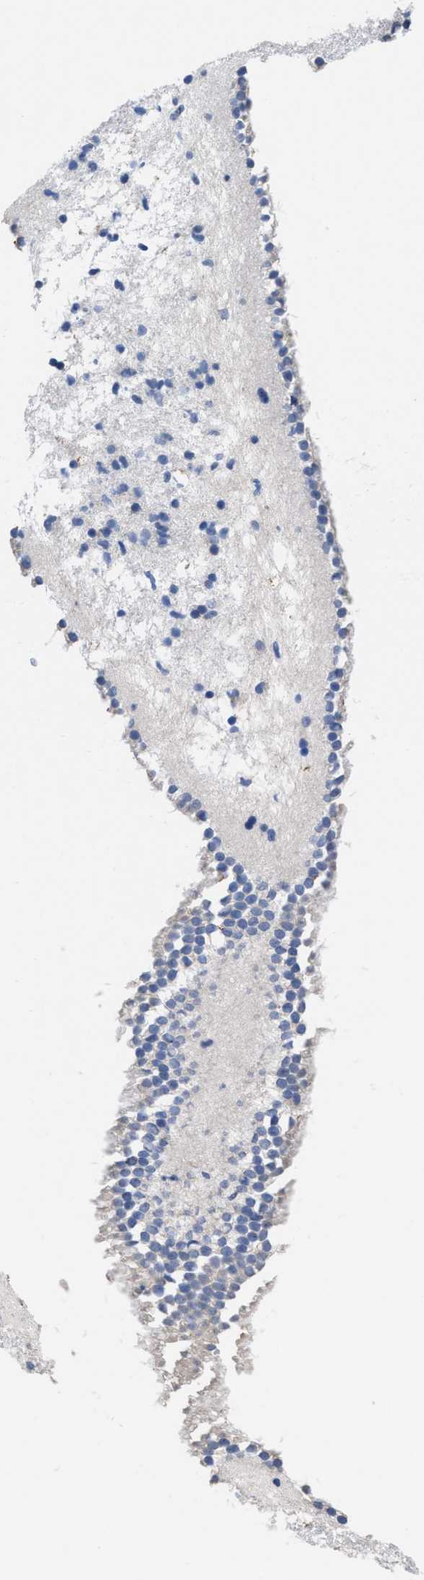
{"staining": {"intensity": "negative", "quantity": "none", "location": "none"}, "tissue": "caudate", "cell_type": "Glial cells", "image_type": "normal", "snomed": [{"axis": "morphology", "description": "Normal tissue, NOS"}, {"axis": "topography", "description": "Lateral ventricle wall"}], "caption": "DAB immunohistochemical staining of normal caudate exhibits no significant expression in glial cells.", "gene": "HOOK1", "patient": {"sex": "male", "age": 45}}